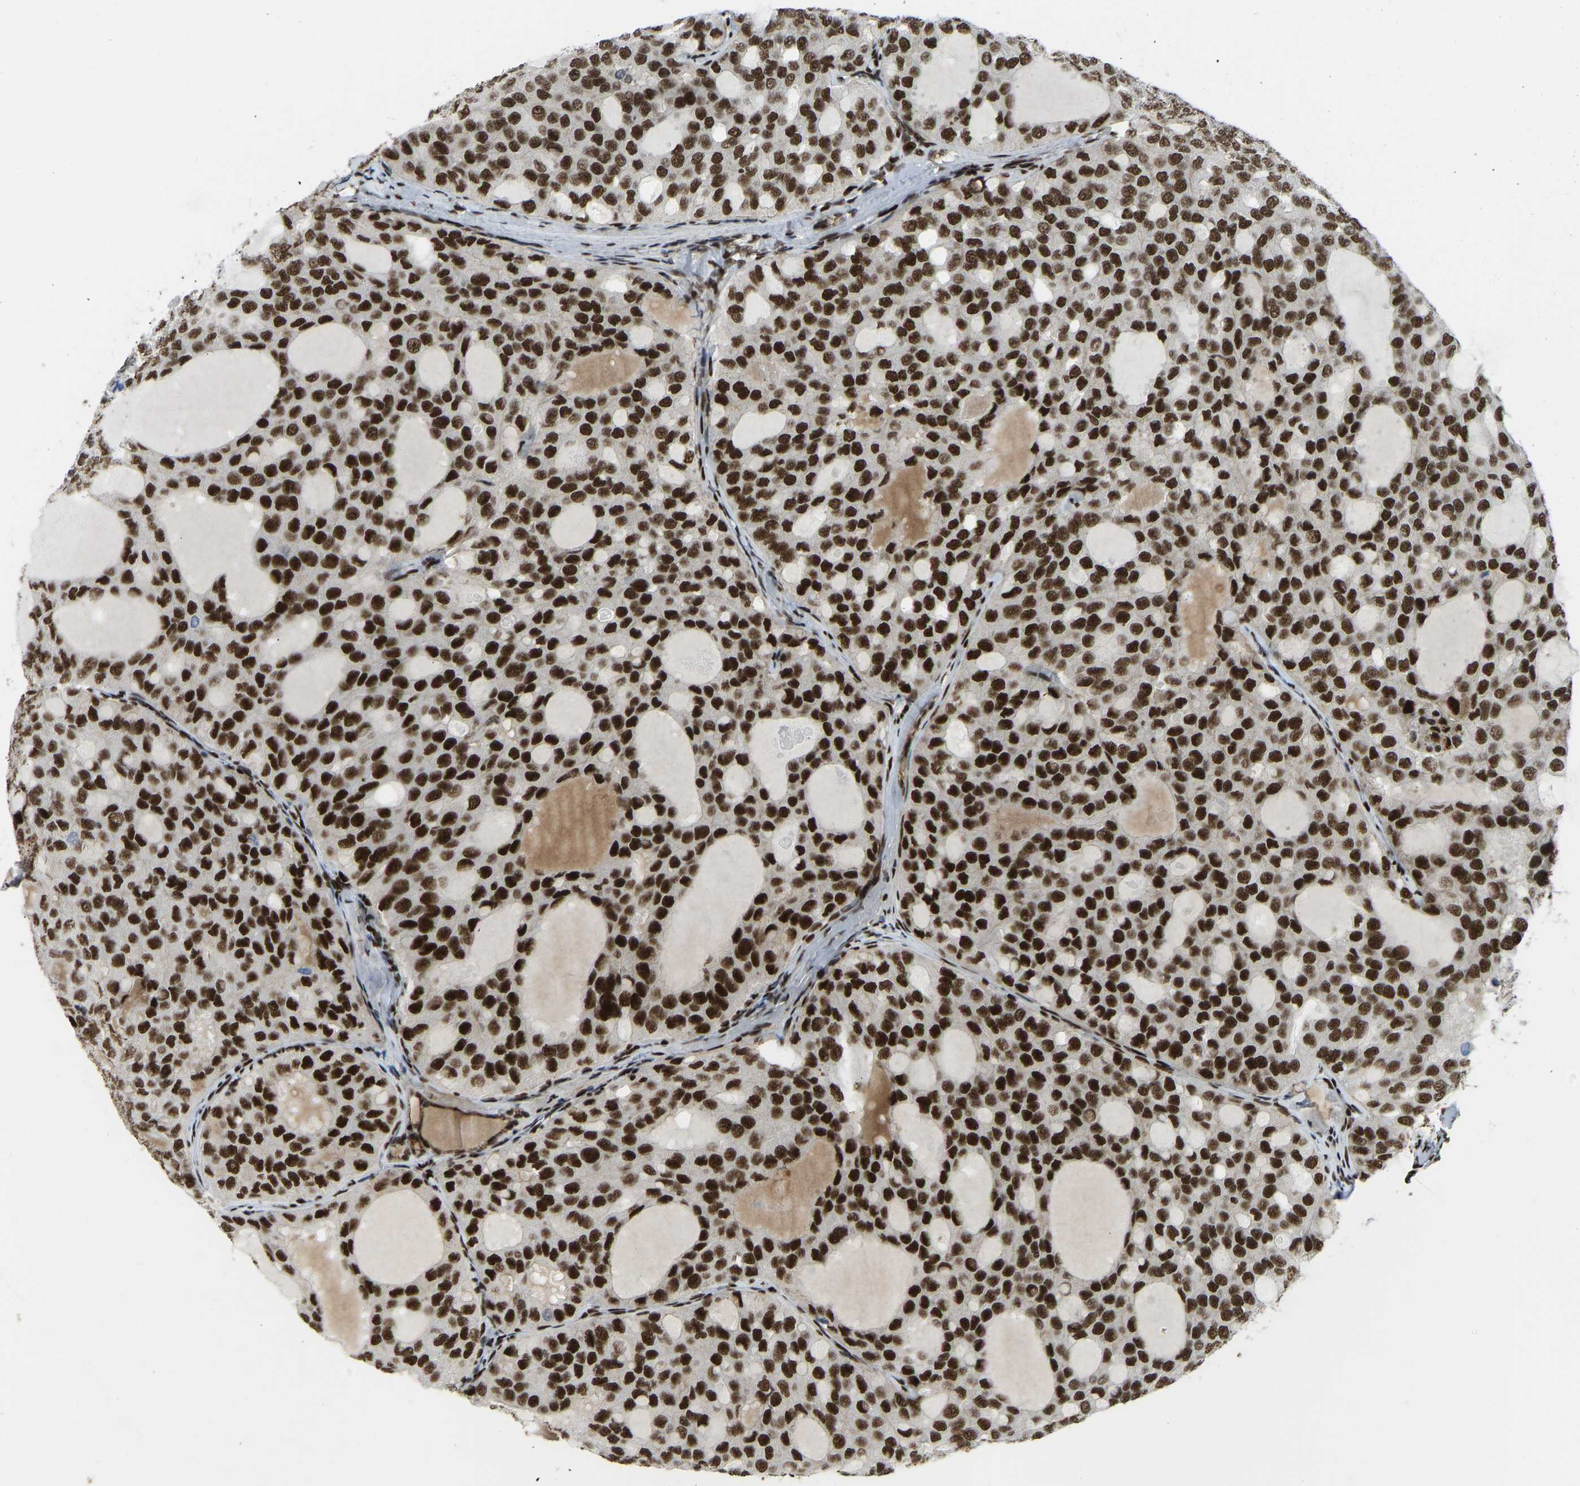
{"staining": {"intensity": "strong", "quantity": ">75%", "location": "nuclear"}, "tissue": "thyroid cancer", "cell_type": "Tumor cells", "image_type": "cancer", "snomed": [{"axis": "morphology", "description": "Follicular adenoma carcinoma, NOS"}, {"axis": "topography", "description": "Thyroid gland"}], "caption": "This image demonstrates immunohistochemistry staining of human thyroid cancer (follicular adenoma carcinoma), with high strong nuclear expression in approximately >75% of tumor cells.", "gene": "FOXK1", "patient": {"sex": "male", "age": 75}}